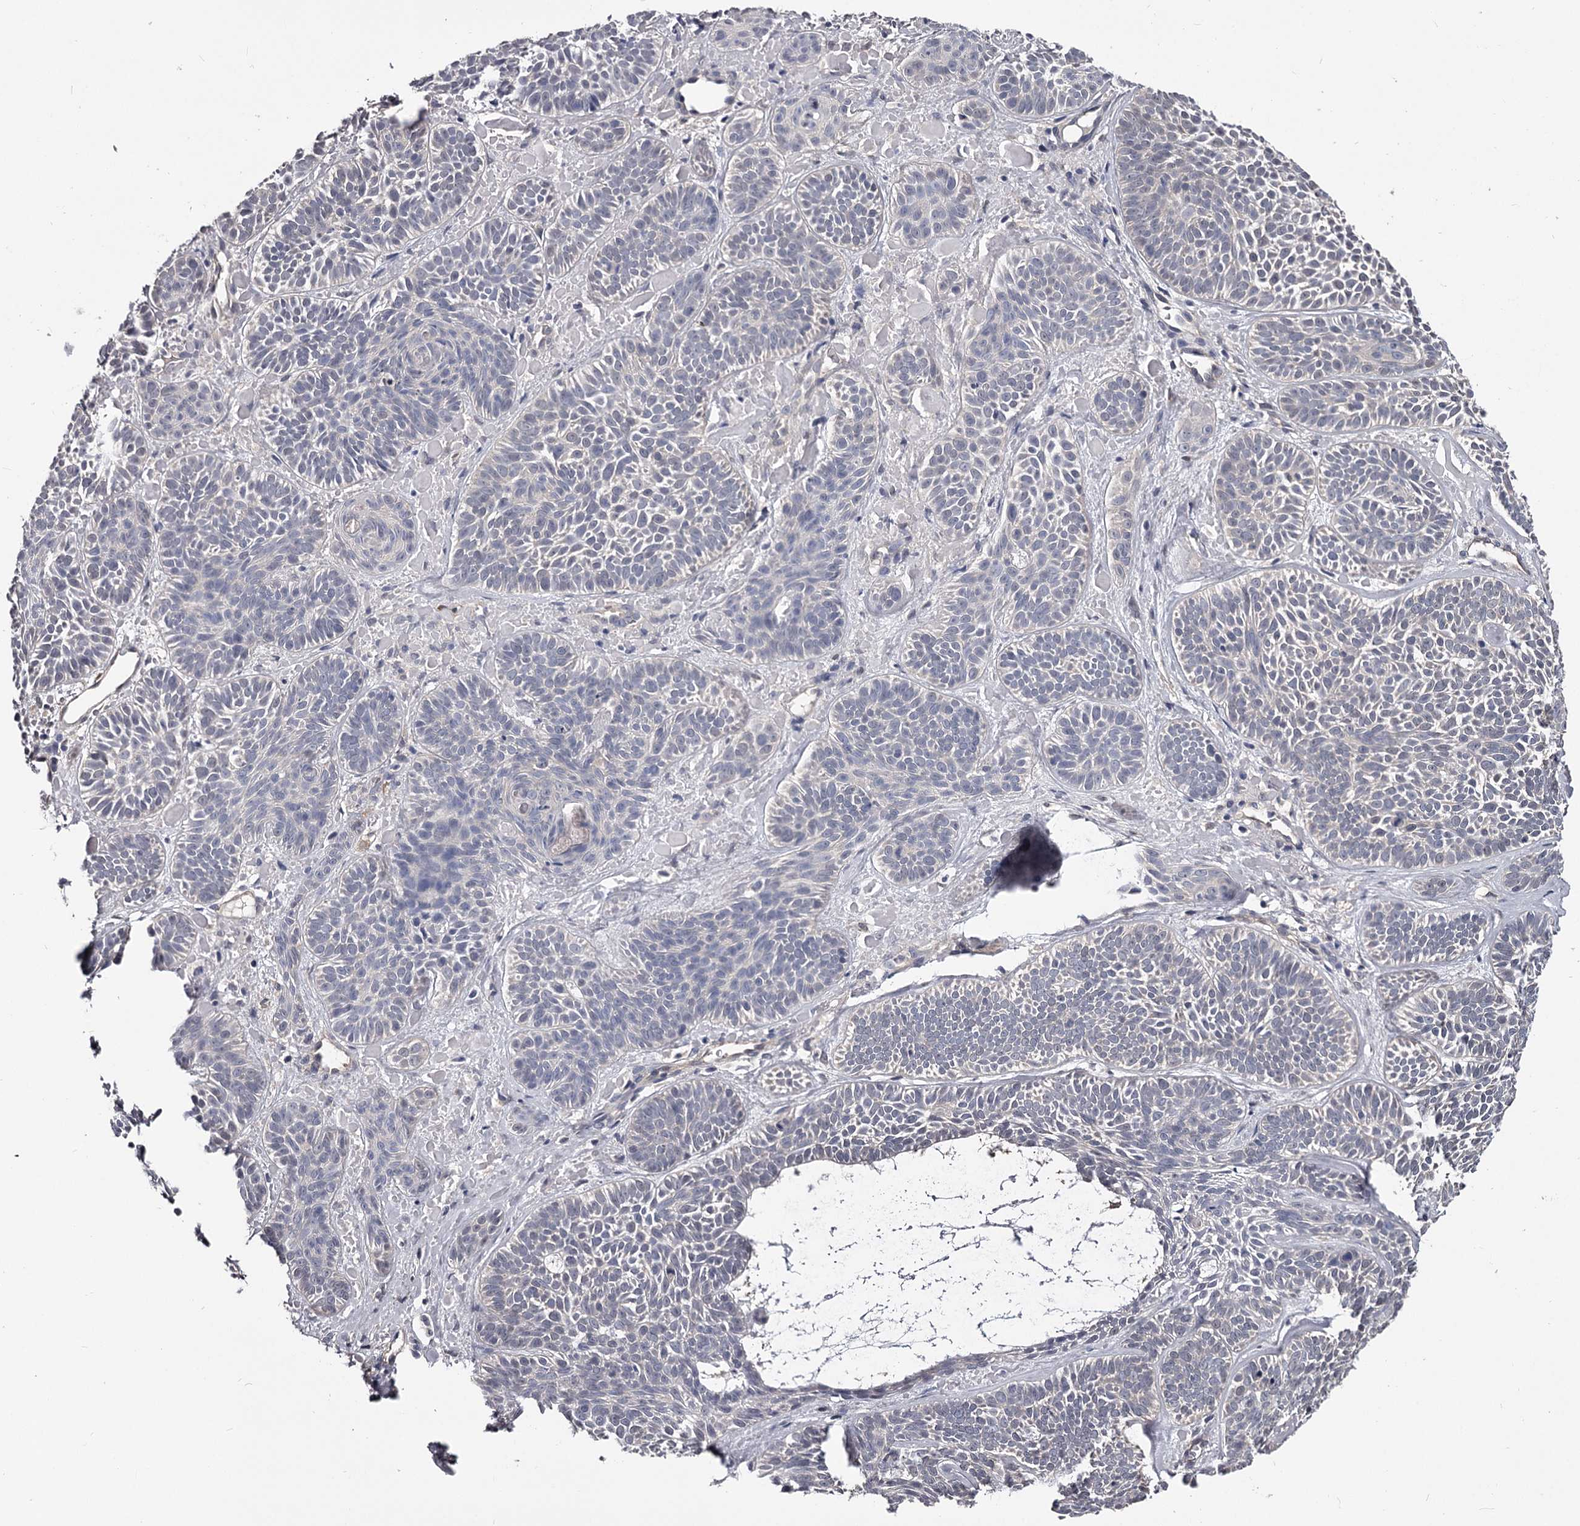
{"staining": {"intensity": "negative", "quantity": "none", "location": "none"}, "tissue": "skin cancer", "cell_type": "Tumor cells", "image_type": "cancer", "snomed": [{"axis": "morphology", "description": "Basal cell carcinoma"}, {"axis": "topography", "description": "Skin"}], "caption": "DAB immunohistochemical staining of human skin cancer (basal cell carcinoma) shows no significant staining in tumor cells.", "gene": "GSTO1", "patient": {"sex": "male", "age": 85}}